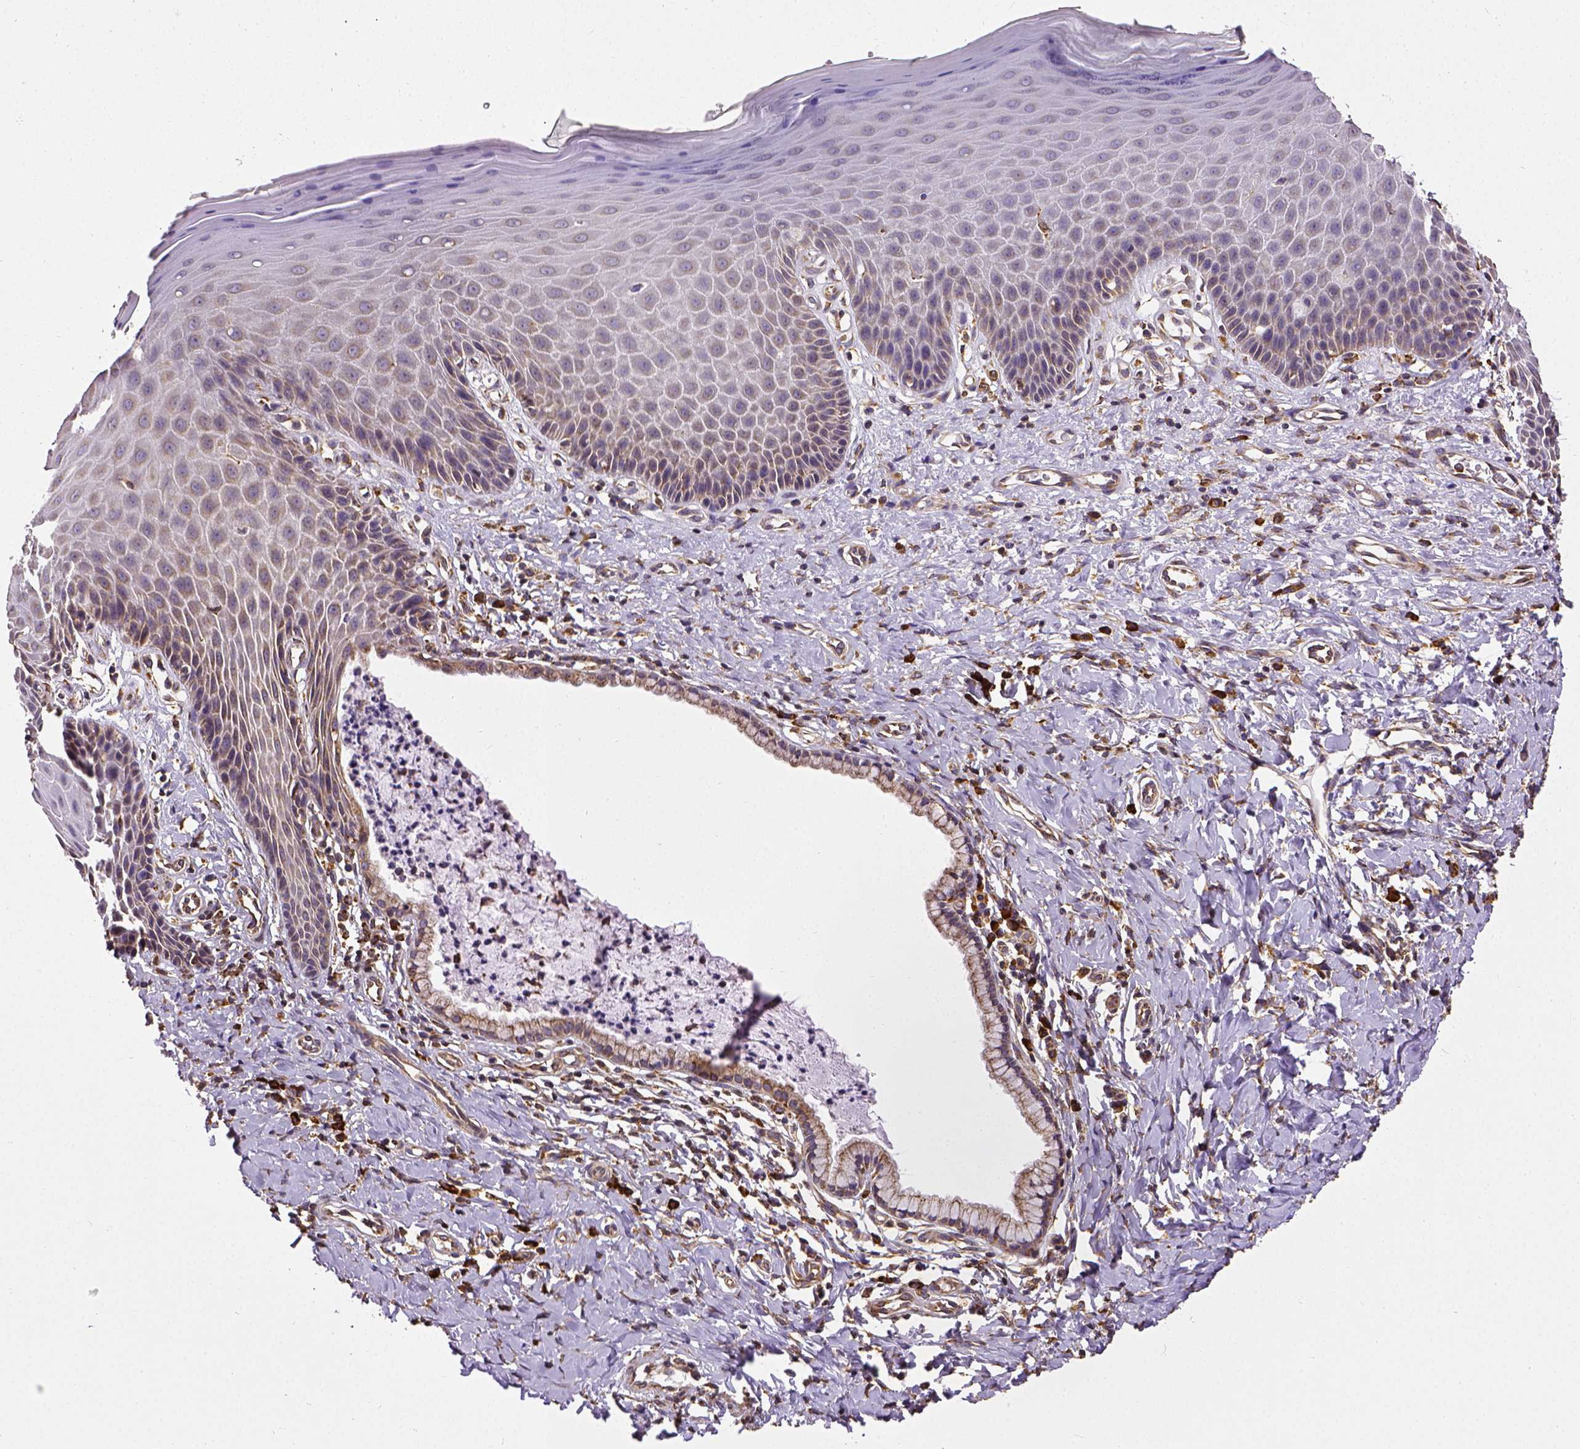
{"staining": {"intensity": "moderate", "quantity": ">75%", "location": "cytoplasmic/membranous"}, "tissue": "vagina", "cell_type": "Squamous epithelial cells", "image_type": "normal", "snomed": [{"axis": "morphology", "description": "Normal tissue, NOS"}, {"axis": "topography", "description": "Vagina"}], "caption": "An IHC image of normal tissue is shown. Protein staining in brown labels moderate cytoplasmic/membranous positivity in vagina within squamous epithelial cells.", "gene": "MTDH", "patient": {"sex": "female", "age": 83}}